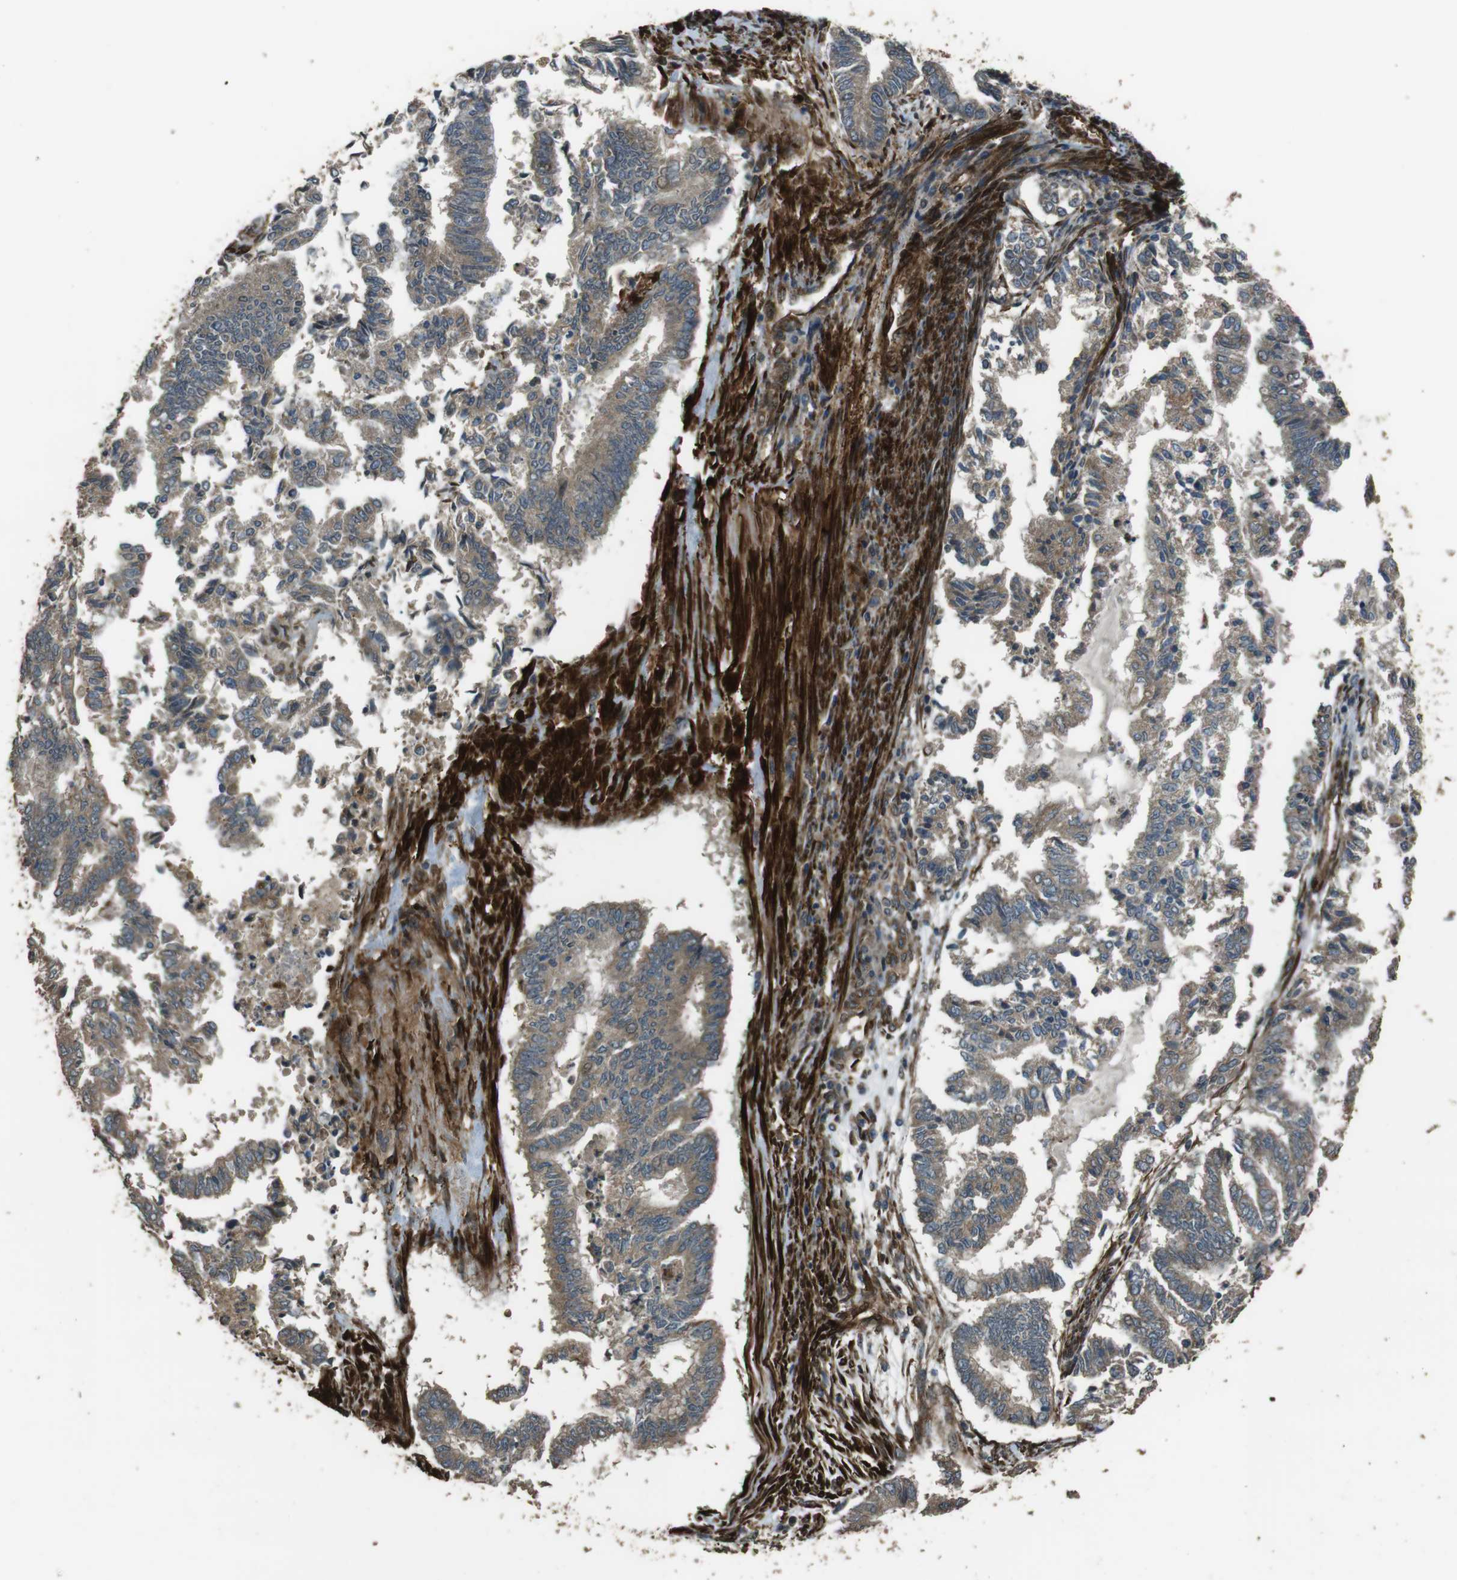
{"staining": {"intensity": "weak", "quantity": ">75%", "location": "cytoplasmic/membranous"}, "tissue": "endometrial cancer", "cell_type": "Tumor cells", "image_type": "cancer", "snomed": [{"axis": "morphology", "description": "Necrosis, NOS"}, {"axis": "morphology", "description": "Adenocarcinoma, NOS"}, {"axis": "topography", "description": "Endometrium"}], "caption": "Protein staining exhibits weak cytoplasmic/membranous staining in about >75% of tumor cells in adenocarcinoma (endometrial). The staining was performed using DAB (3,3'-diaminobenzidine), with brown indicating positive protein expression. Nuclei are stained blue with hematoxylin.", "gene": "MSRB3", "patient": {"sex": "female", "age": 79}}